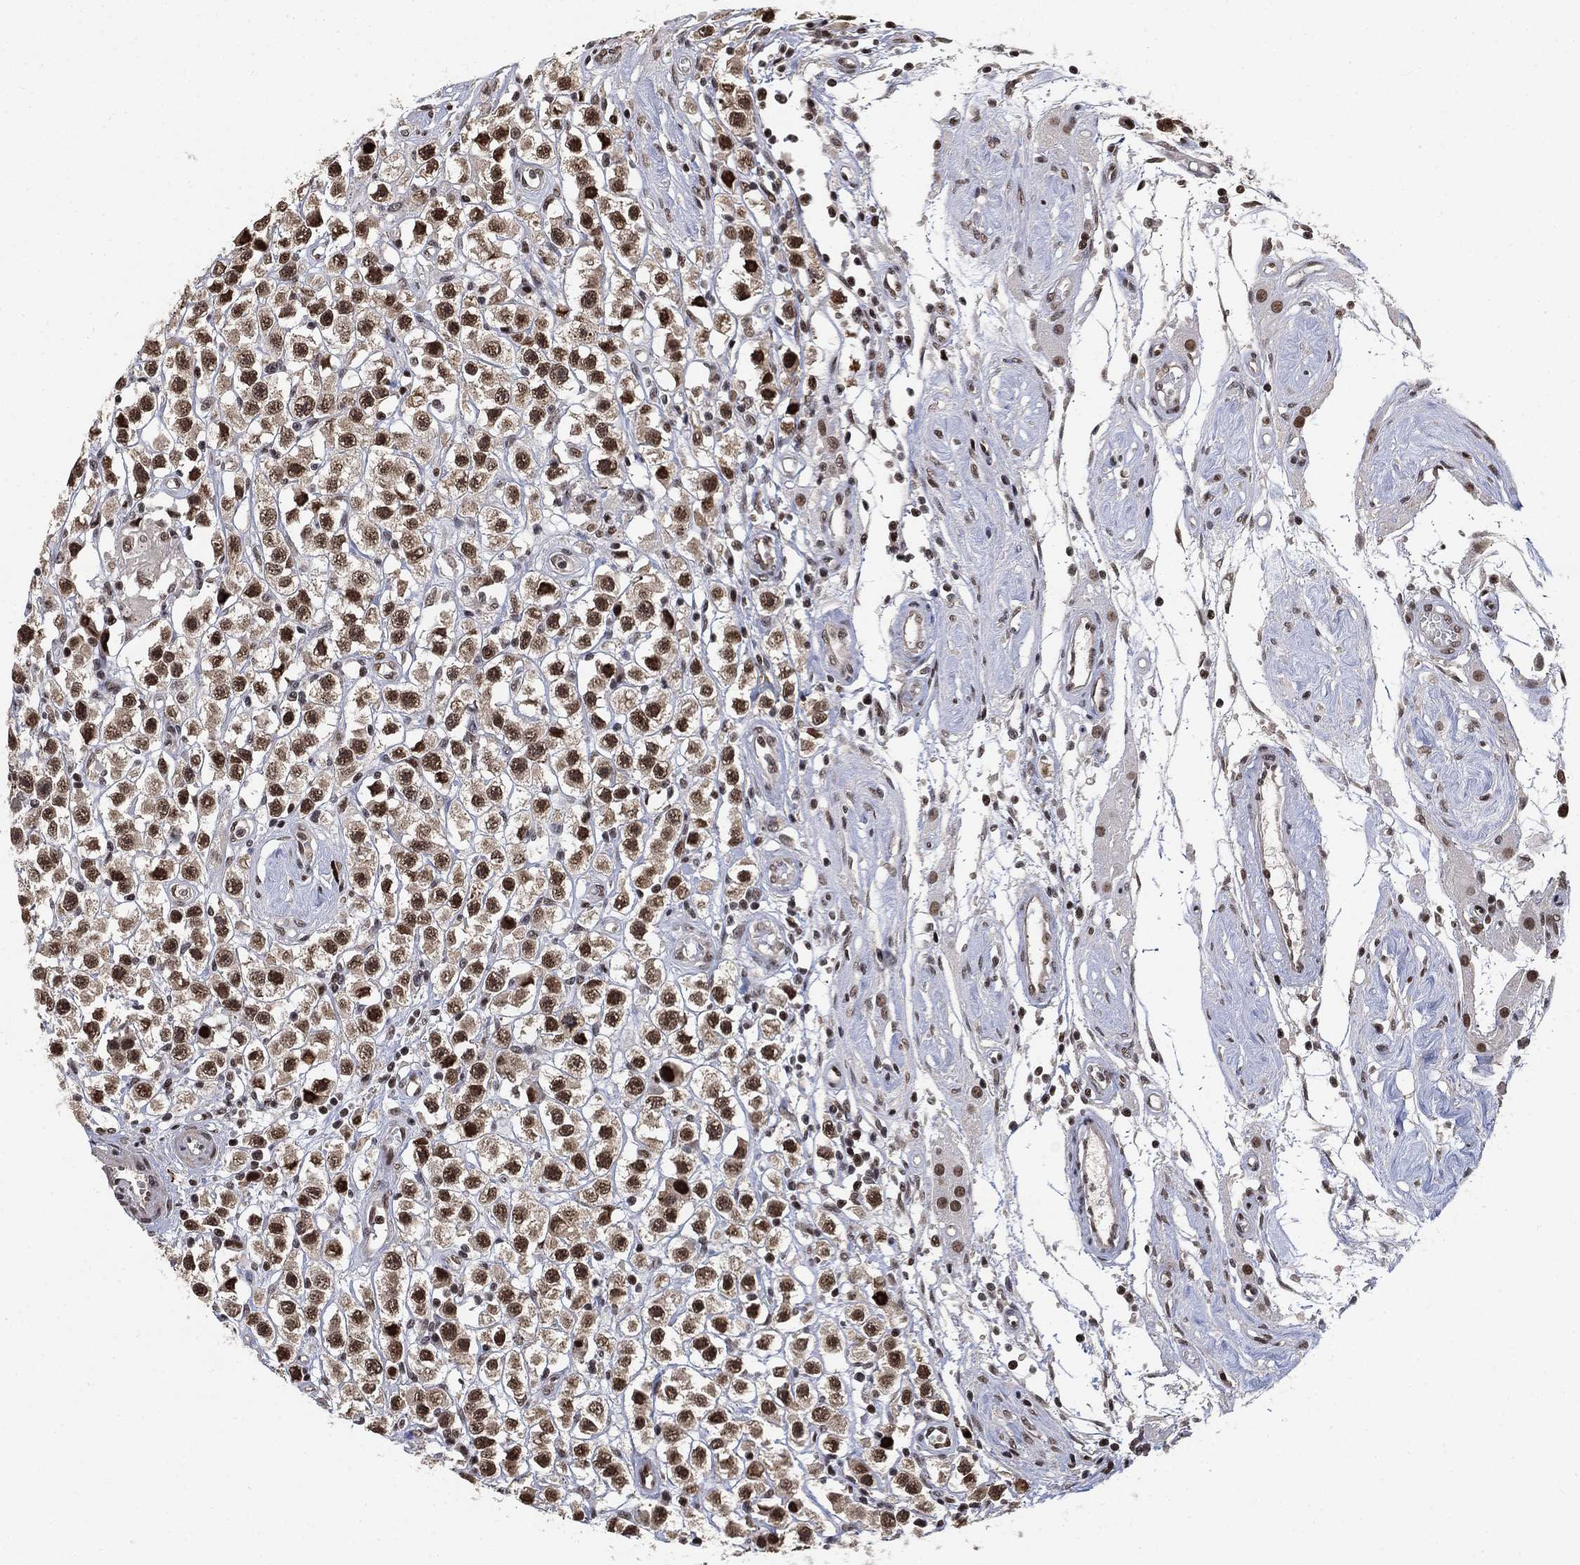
{"staining": {"intensity": "strong", "quantity": ">75%", "location": "nuclear"}, "tissue": "testis cancer", "cell_type": "Tumor cells", "image_type": "cancer", "snomed": [{"axis": "morphology", "description": "Seminoma, NOS"}, {"axis": "topography", "description": "Testis"}], "caption": "Seminoma (testis) stained with immunohistochemistry (IHC) exhibits strong nuclear staining in about >75% of tumor cells.", "gene": "ZSCAN30", "patient": {"sex": "male", "age": 45}}